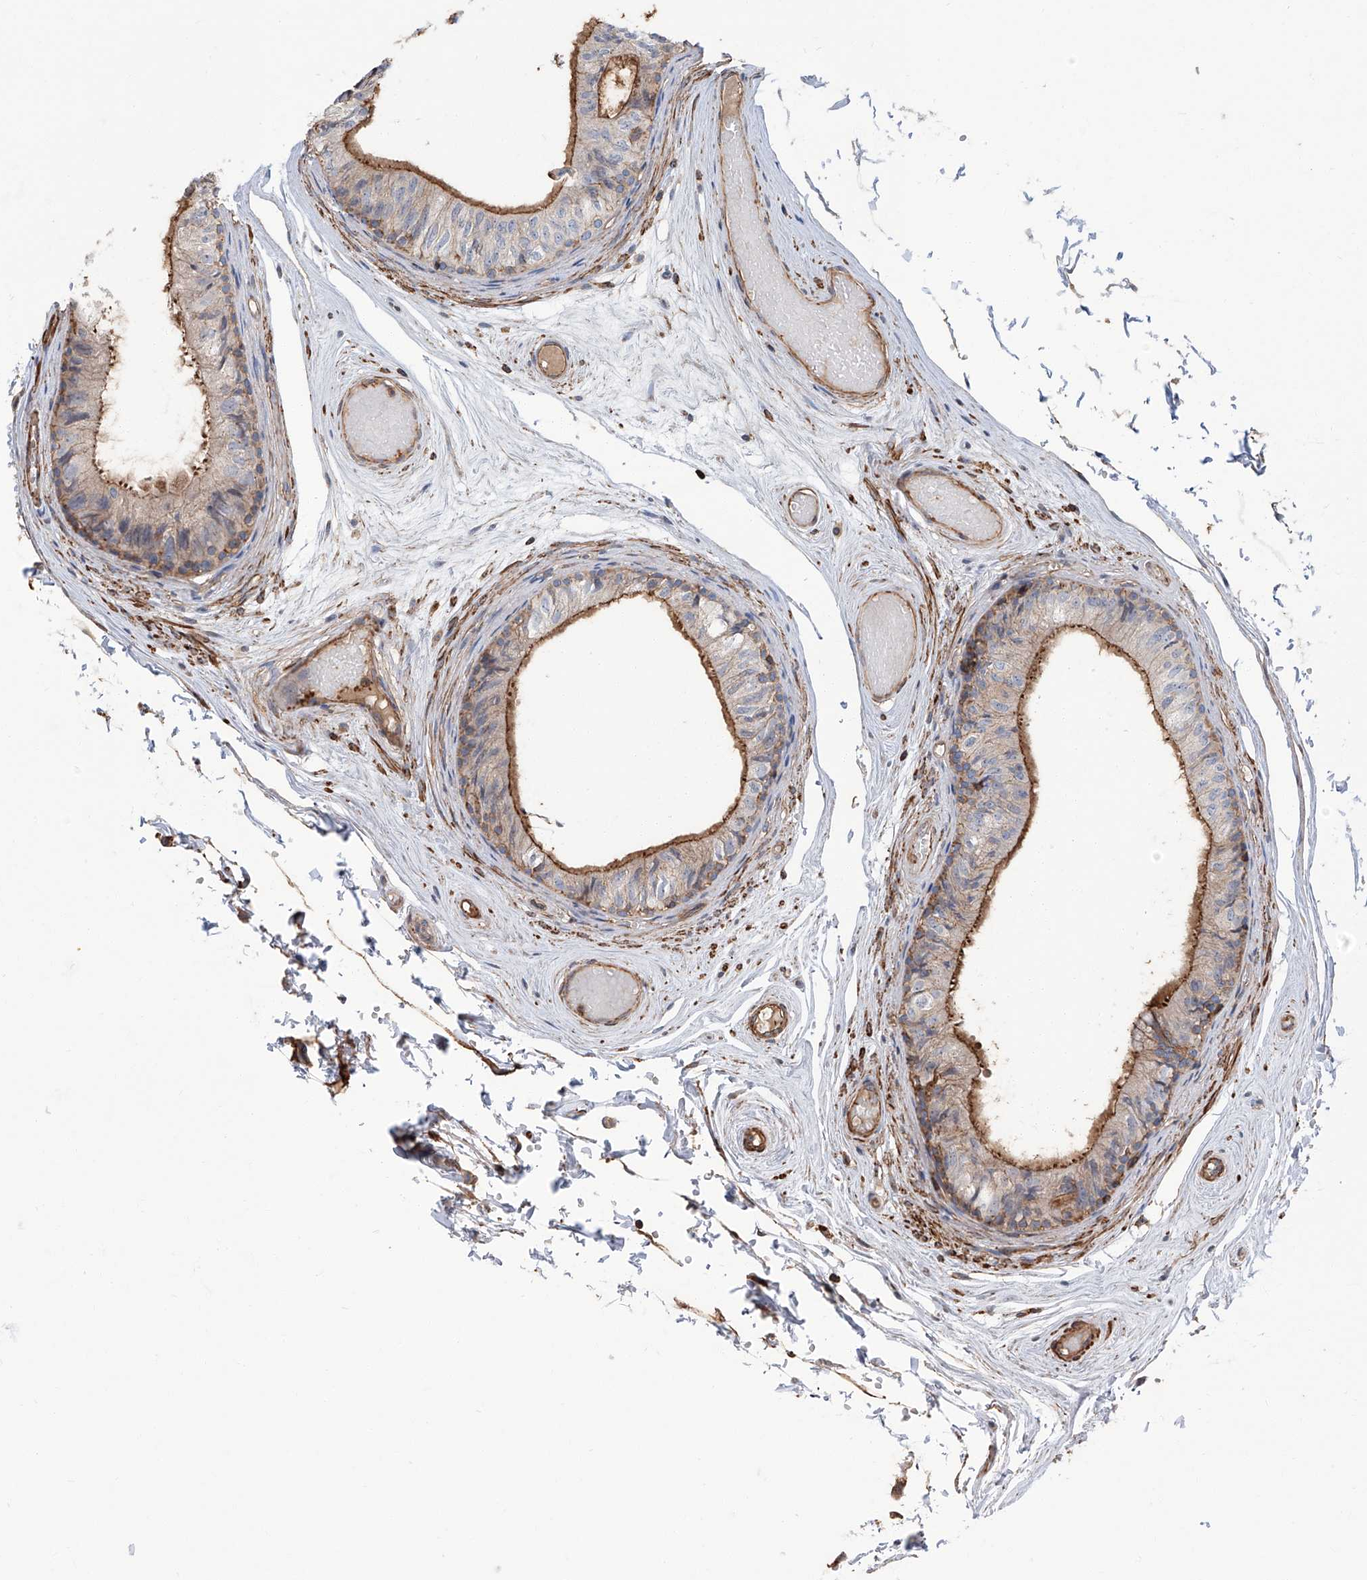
{"staining": {"intensity": "moderate", "quantity": "<25%", "location": "cytoplasmic/membranous"}, "tissue": "epididymis", "cell_type": "Glandular cells", "image_type": "normal", "snomed": [{"axis": "morphology", "description": "Normal tissue, NOS"}, {"axis": "topography", "description": "Epididymis"}], "caption": "Glandular cells show low levels of moderate cytoplasmic/membranous positivity in approximately <25% of cells in normal human epididymis. The protein of interest is stained brown, and the nuclei are stained in blue (DAB (3,3'-diaminobenzidine) IHC with brightfield microscopy, high magnification).", "gene": "PIEZO2", "patient": {"sex": "male", "age": 79}}